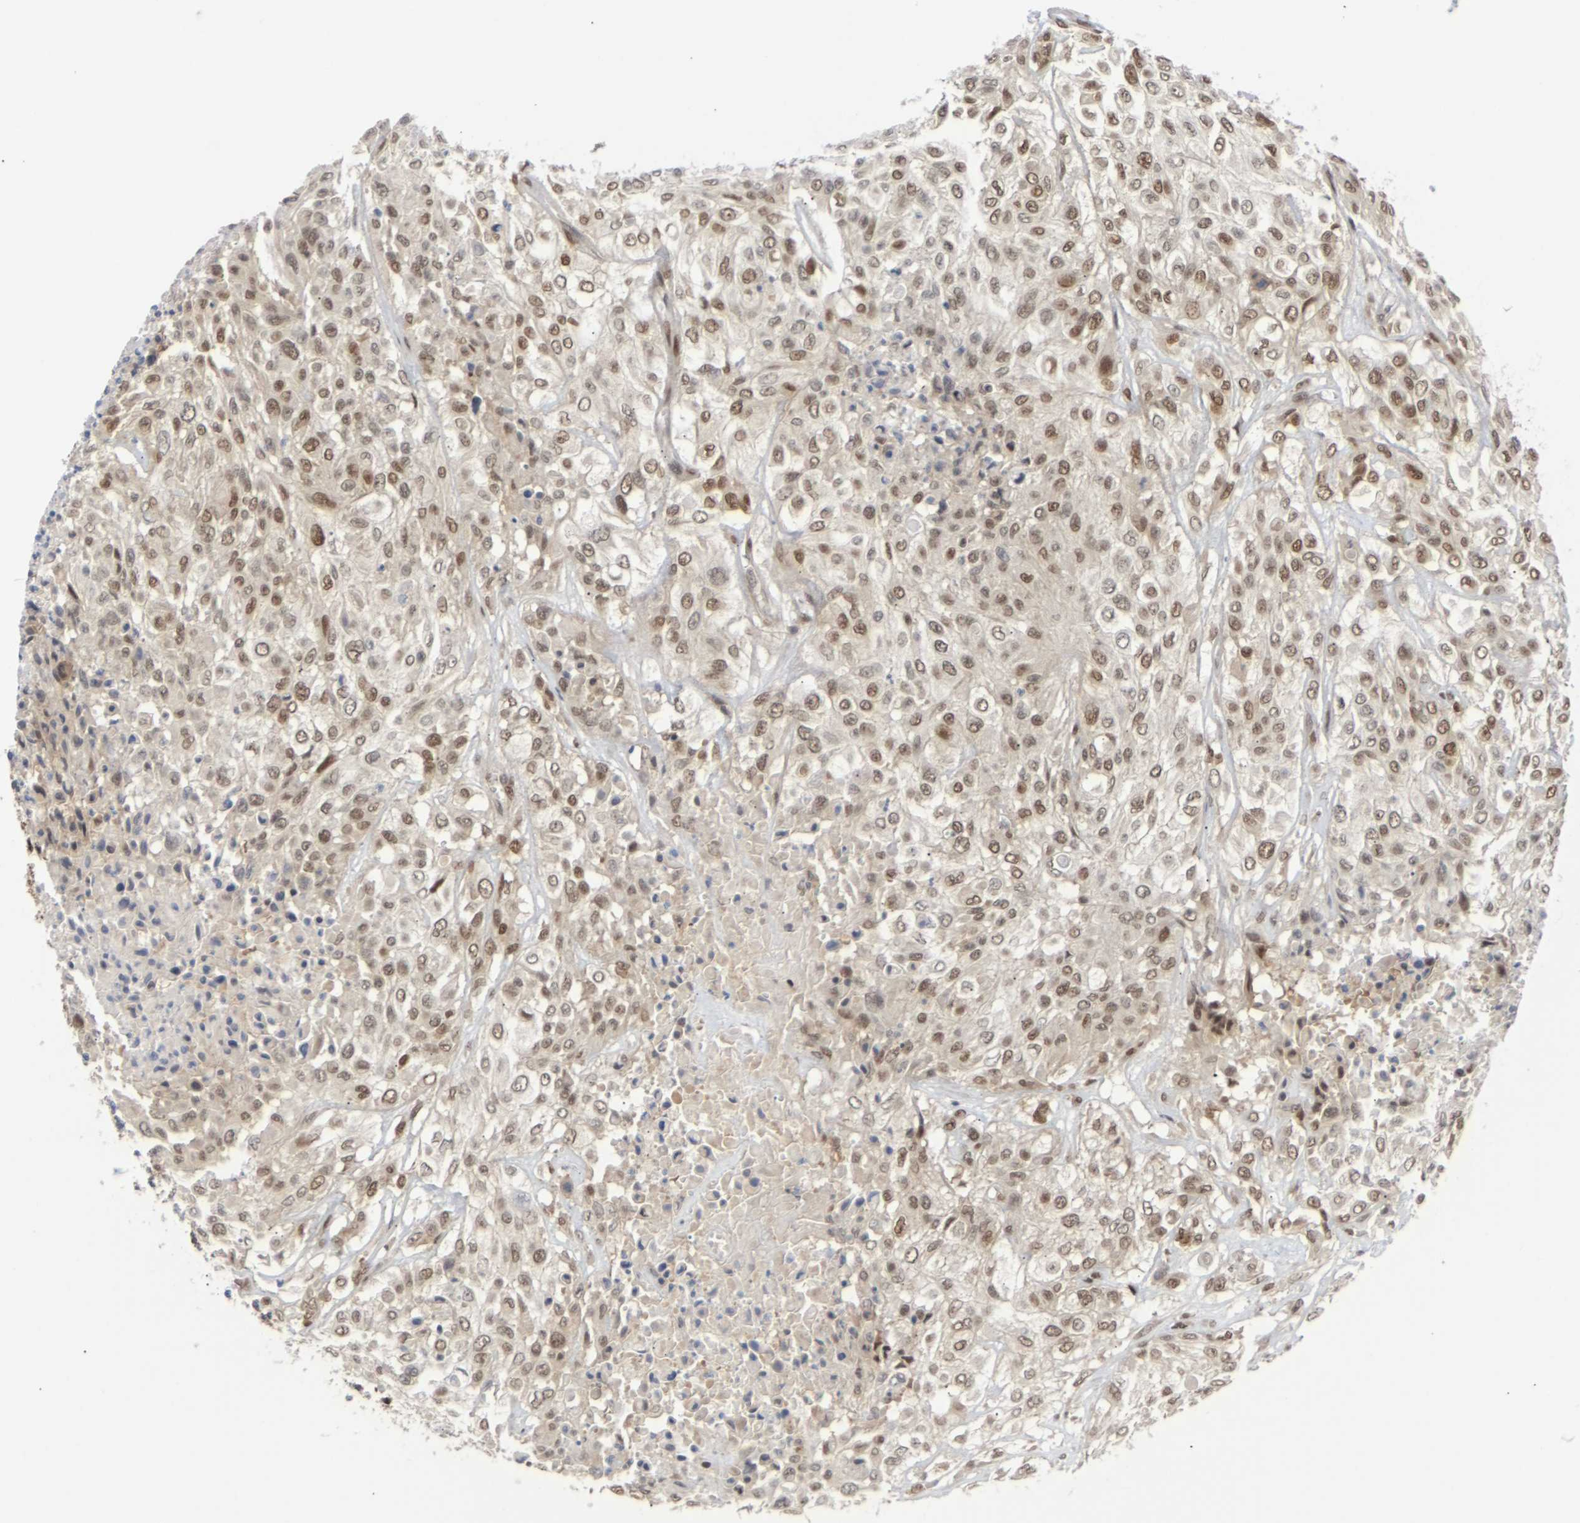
{"staining": {"intensity": "moderate", "quantity": ">75%", "location": "nuclear"}, "tissue": "urothelial cancer", "cell_type": "Tumor cells", "image_type": "cancer", "snomed": [{"axis": "morphology", "description": "Urothelial carcinoma, High grade"}, {"axis": "topography", "description": "Urinary bladder"}], "caption": "About >75% of tumor cells in urothelial cancer display moderate nuclear protein staining as visualized by brown immunohistochemical staining.", "gene": "SSBP2", "patient": {"sex": "male", "age": 57}}